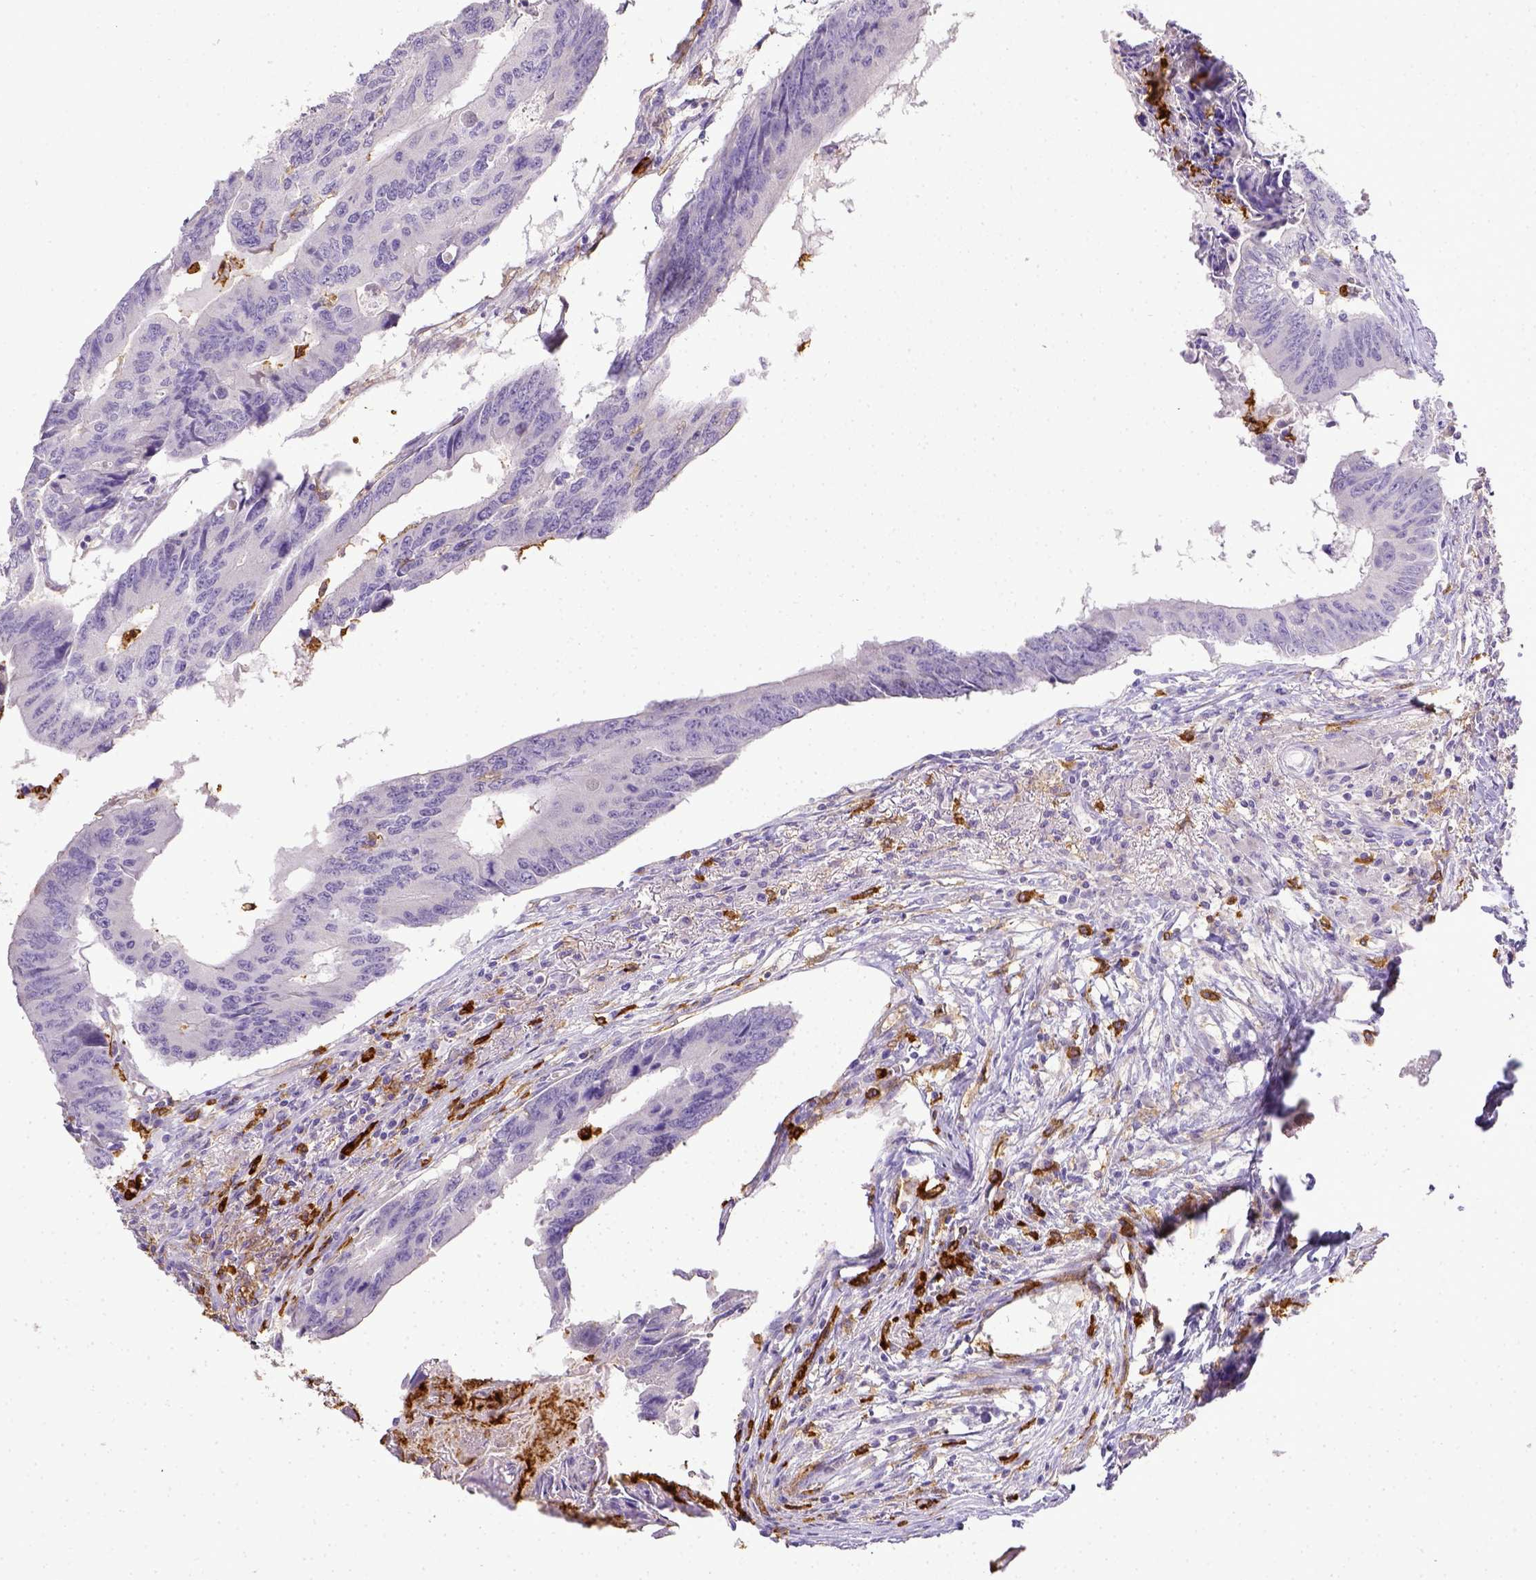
{"staining": {"intensity": "negative", "quantity": "none", "location": "none"}, "tissue": "colorectal cancer", "cell_type": "Tumor cells", "image_type": "cancer", "snomed": [{"axis": "morphology", "description": "Adenocarcinoma, NOS"}, {"axis": "topography", "description": "Colon"}], "caption": "Immunohistochemistry micrograph of neoplastic tissue: colorectal cancer stained with DAB (3,3'-diaminobenzidine) reveals no significant protein staining in tumor cells.", "gene": "ITGAM", "patient": {"sex": "male", "age": 53}}